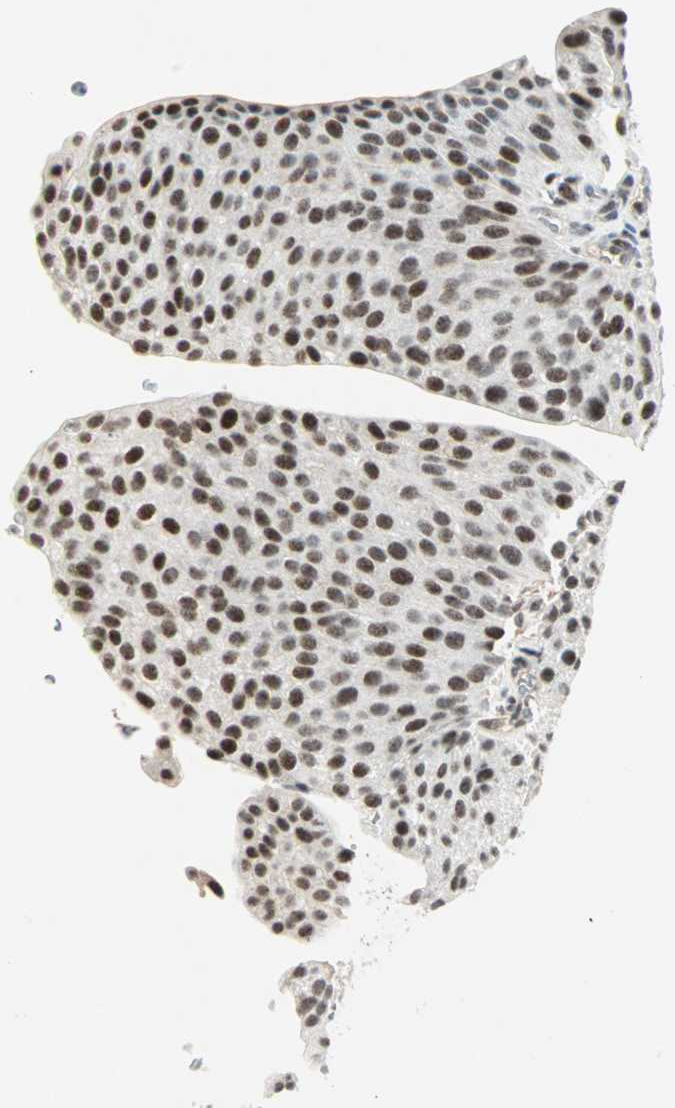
{"staining": {"intensity": "moderate", "quantity": ">75%", "location": "nuclear"}, "tissue": "urothelial cancer", "cell_type": "Tumor cells", "image_type": "cancer", "snomed": [{"axis": "morphology", "description": "Urothelial carcinoma, Low grade"}, {"axis": "topography", "description": "Smooth muscle"}, {"axis": "topography", "description": "Urinary bladder"}], "caption": "Low-grade urothelial carcinoma stained with IHC shows moderate nuclear expression in about >75% of tumor cells.", "gene": "SIN3A", "patient": {"sex": "male", "age": 60}}